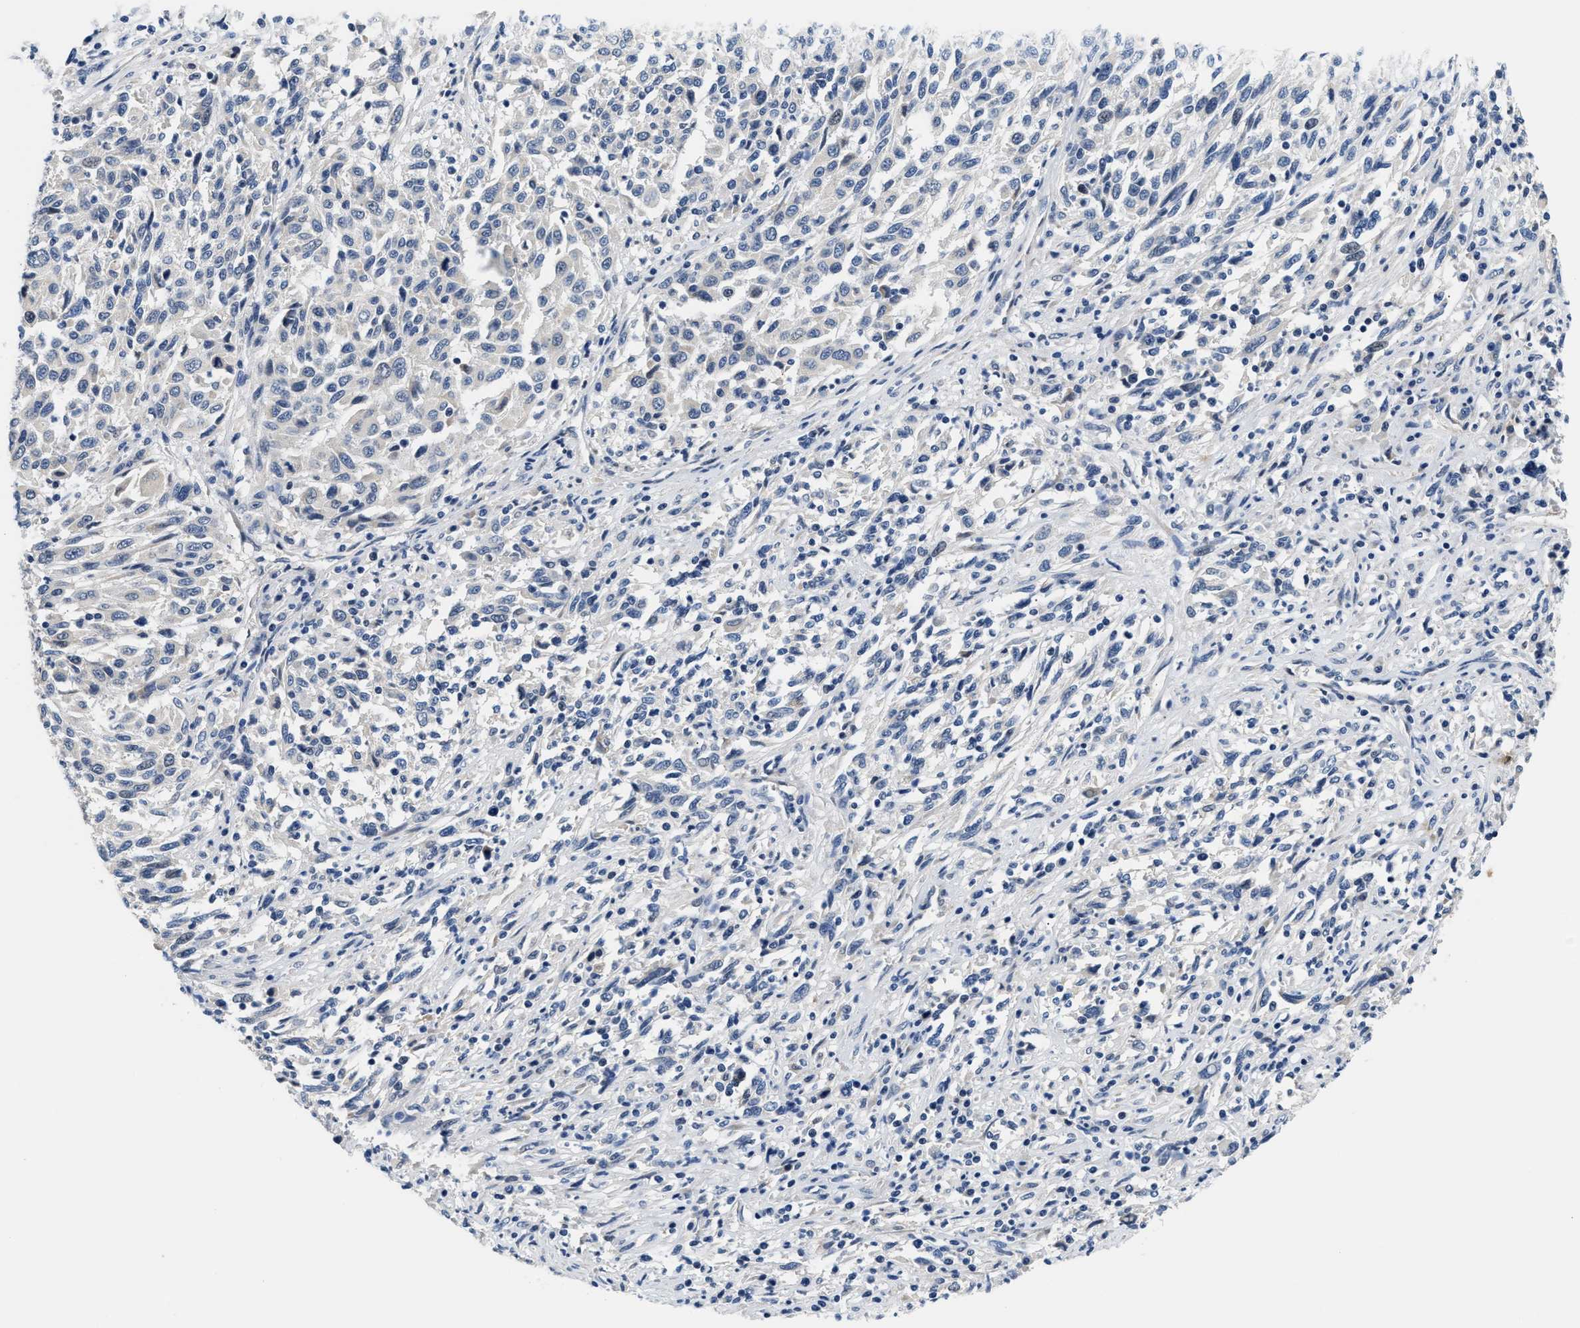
{"staining": {"intensity": "negative", "quantity": "none", "location": "none"}, "tissue": "melanoma", "cell_type": "Tumor cells", "image_type": "cancer", "snomed": [{"axis": "morphology", "description": "Malignant melanoma, Metastatic site"}, {"axis": "topography", "description": "Lymph node"}], "caption": "This photomicrograph is of malignant melanoma (metastatic site) stained with immunohistochemistry to label a protein in brown with the nuclei are counter-stained blue. There is no positivity in tumor cells. The staining is performed using DAB (3,3'-diaminobenzidine) brown chromogen with nuclei counter-stained in using hematoxylin.", "gene": "CLGN", "patient": {"sex": "male", "age": 61}}